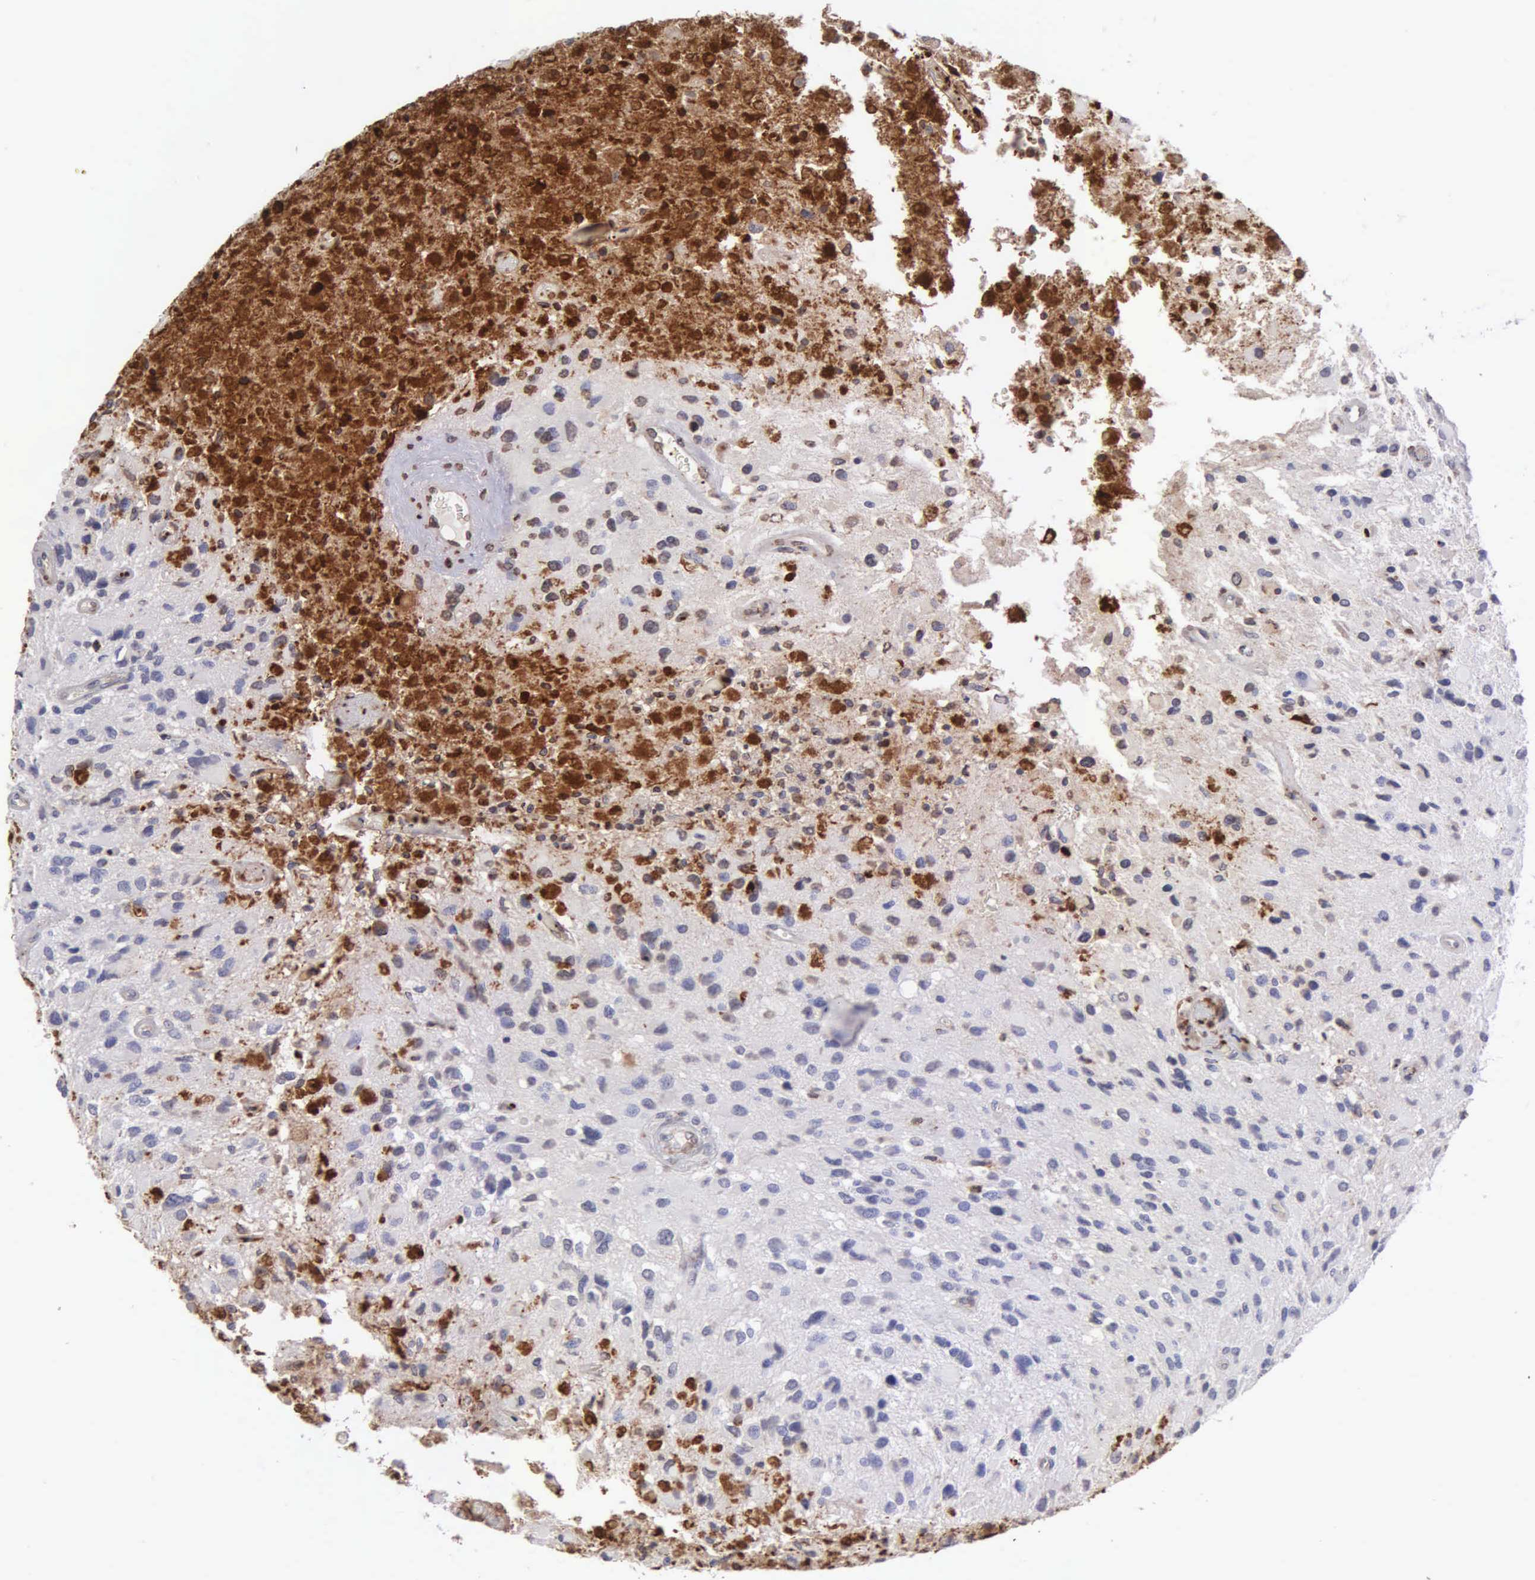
{"staining": {"intensity": "negative", "quantity": "none", "location": "none"}, "tissue": "glioma", "cell_type": "Tumor cells", "image_type": "cancer", "snomed": [{"axis": "morphology", "description": "Glioma, malignant, High grade"}, {"axis": "topography", "description": "Brain"}], "caption": "The micrograph displays no significant expression in tumor cells of malignant high-grade glioma. (IHC, brightfield microscopy, high magnification).", "gene": "SRGN", "patient": {"sex": "male", "age": 69}}